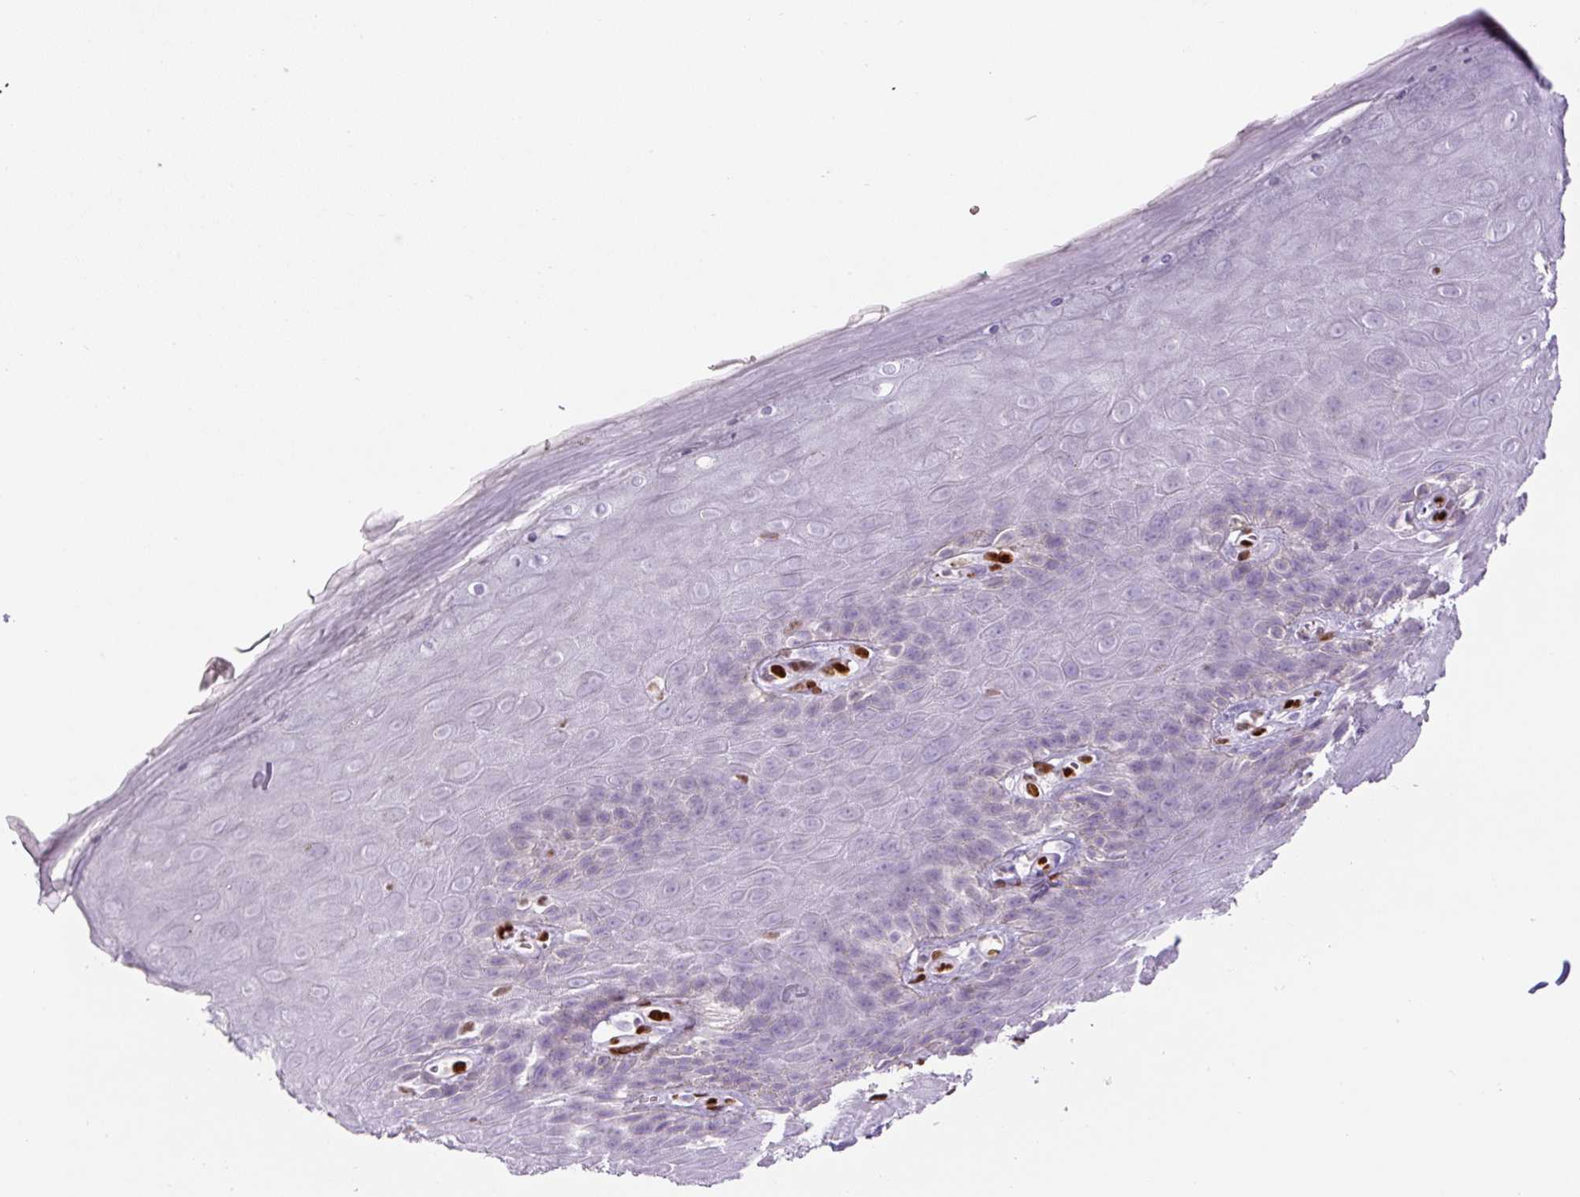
{"staining": {"intensity": "negative", "quantity": "none", "location": "none"}, "tissue": "skin", "cell_type": "Epidermal cells", "image_type": "normal", "snomed": [{"axis": "morphology", "description": "Normal tissue, NOS"}, {"axis": "topography", "description": "Anal"}, {"axis": "topography", "description": "Peripheral nerve tissue"}], "caption": "The photomicrograph displays no staining of epidermal cells in normal skin. The staining was performed using DAB to visualize the protein expression in brown, while the nuclei were stained in blue with hematoxylin (Magnification: 20x).", "gene": "ZEB1", "patient": {"sex": "male", "age": 53}}